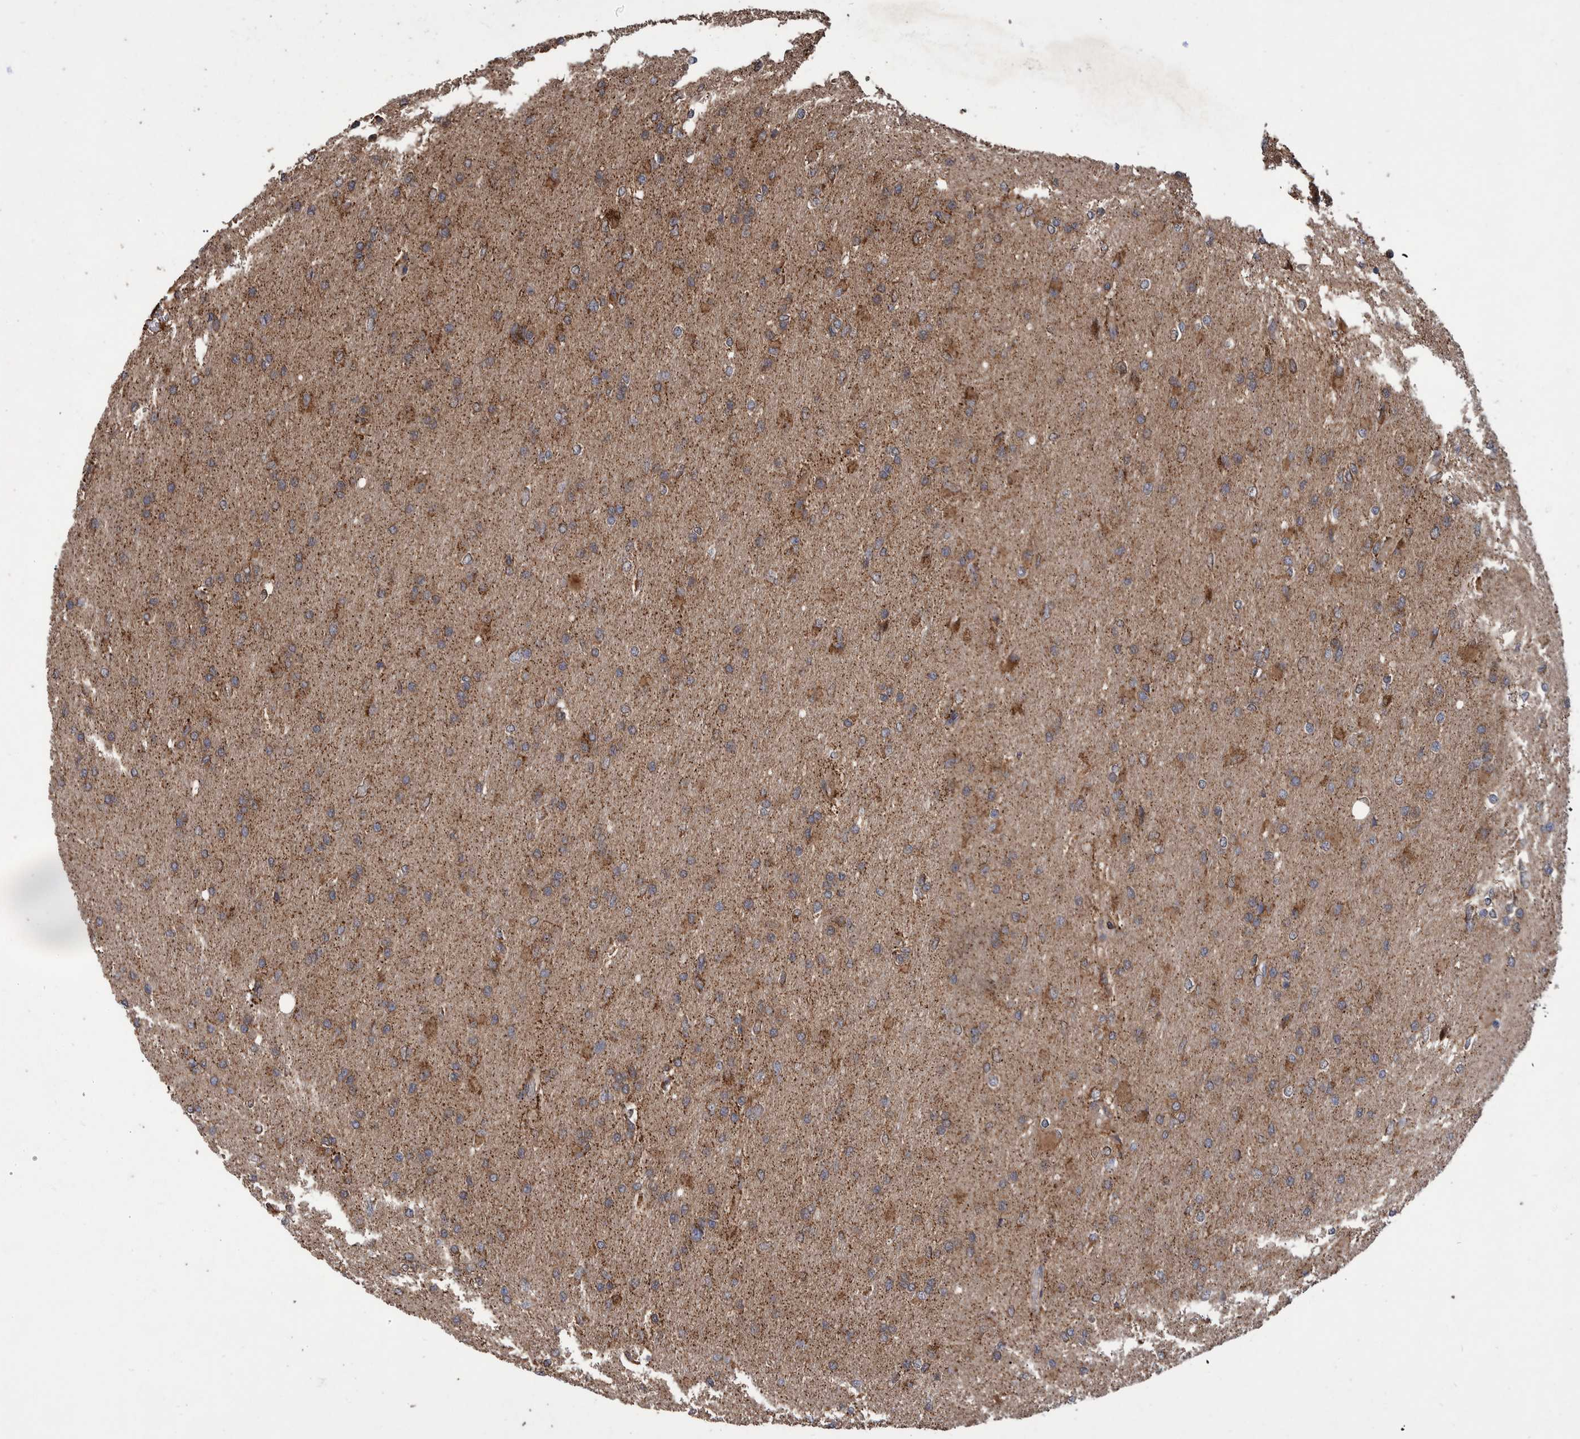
{"staining": {"intensity": "moderate", "quantity": ">75%", "location": "cytoplasmic/membranous"}, "tissue": "glioma", "cell_type": "Tumor cells", "image_type": "cancer", "snomed": [{"axis": "morphology", "description": "Glioma, malignant, High grade"}, {"axis": "topography", "description": "Cerebral cortex"}], "caption": "Immunohistochemical staining of malignant glioma (high-grade) shows medium levels of moderate cytoplasmic/membranous staining in about >75% of tumor cells.", "gene": "VBP1", "patient": {"sex": "female", "age": 36}}